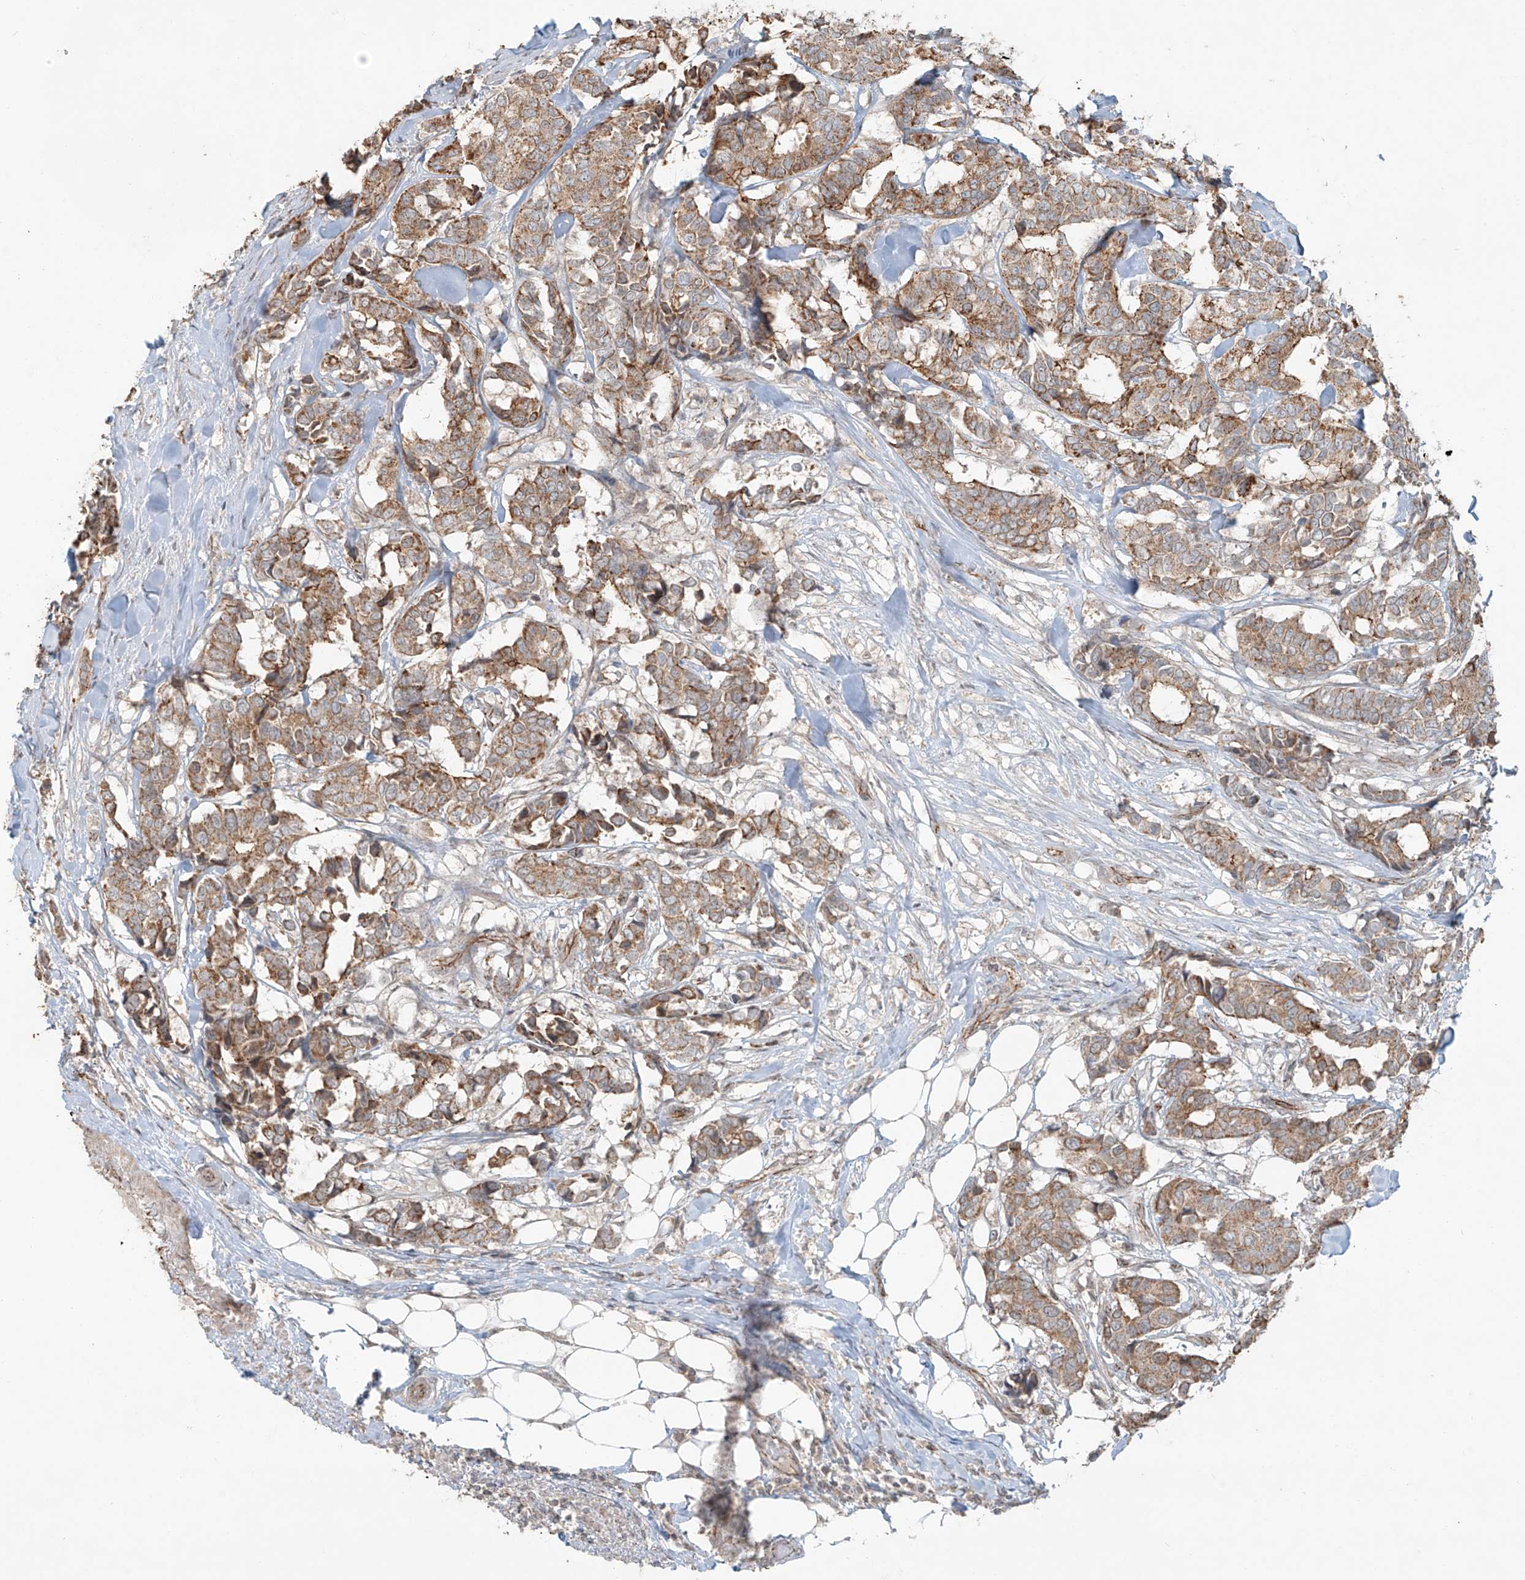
{"staining": {"intensity": "moderate", "quantity": ">75%", "location": "cytoplasmic/membranous"}, "tissue": "breast cancer", "cell_type": "Tumor cells", "image_type": "cancer", "snomed": [{"axis": "morphology", "description": "Duct carcinoma"}, {"axis": "topography", "description": "Breast"}], "caption": "The histopathology image shows immunohistochemical staining of breast cancer. There is moderate cytoplasmic/membranous staining is present in about >75% of tumor cells.", "gene": "ZNF16", "patient": {"sex": "female", "age": 87}}